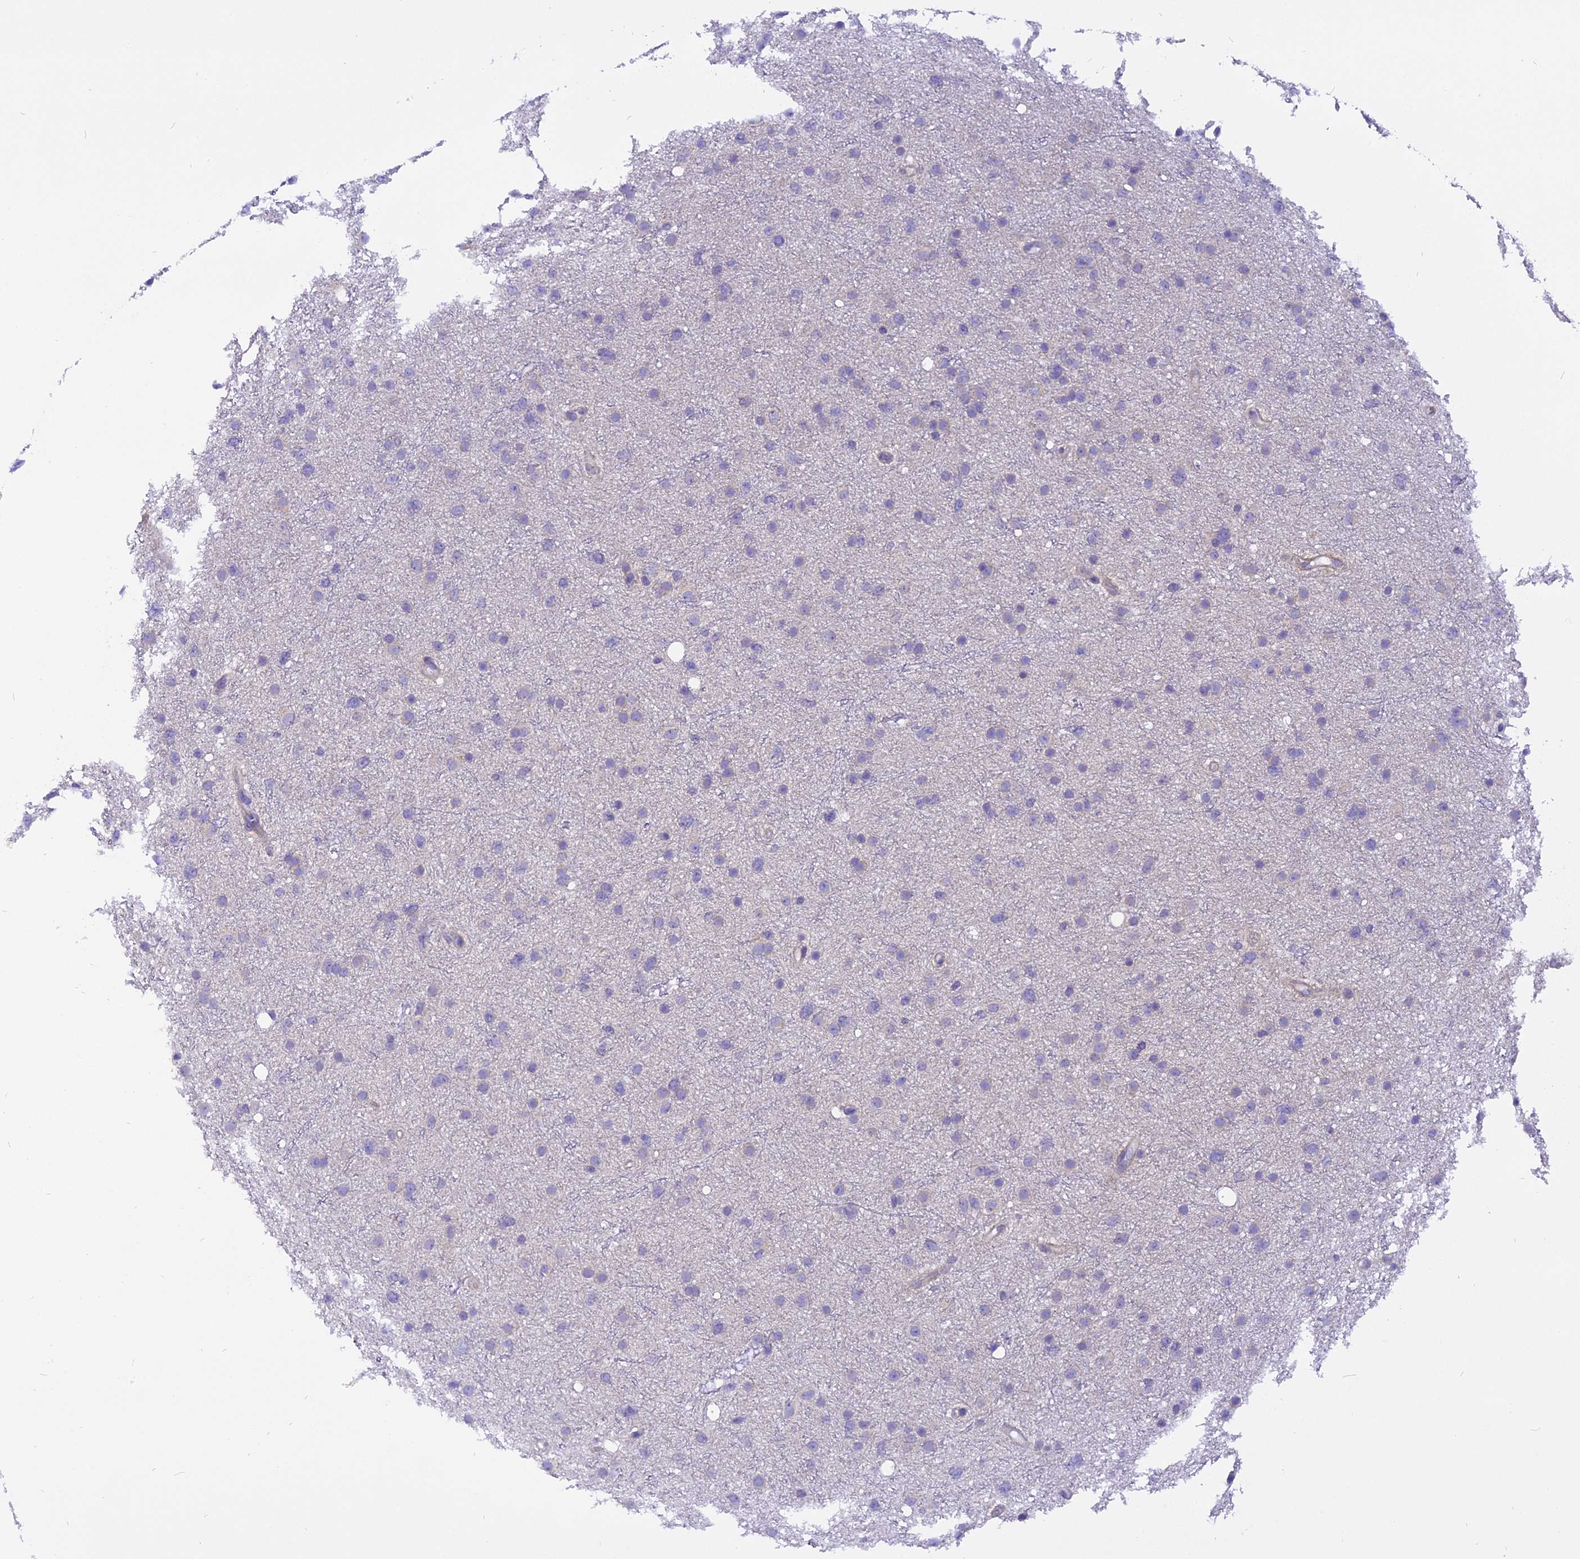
{"staining": {"intensity": "negative", "quantity": "none", "location": "none"}, "tissue": "glioma", "cell_type": "Tumor cells", "image_type": "cancer", "snomed": [{"axis": "morphology", "description": "Glioma, malignant, Low grade"}, {"axis": "topography", "description": "Cerebral cortex"}], "caption": "Immunohistochemistry (IHC) of human malignant glioma (low-grade) shows no expression in tumor cells. Brightfield microscopy of immunohistochemistry stained with DAB (brown) and hematoxylin (blue), captured at high magnification.", "gene": "TRIM3", "patient": {"sex": "female", "age": 39}}